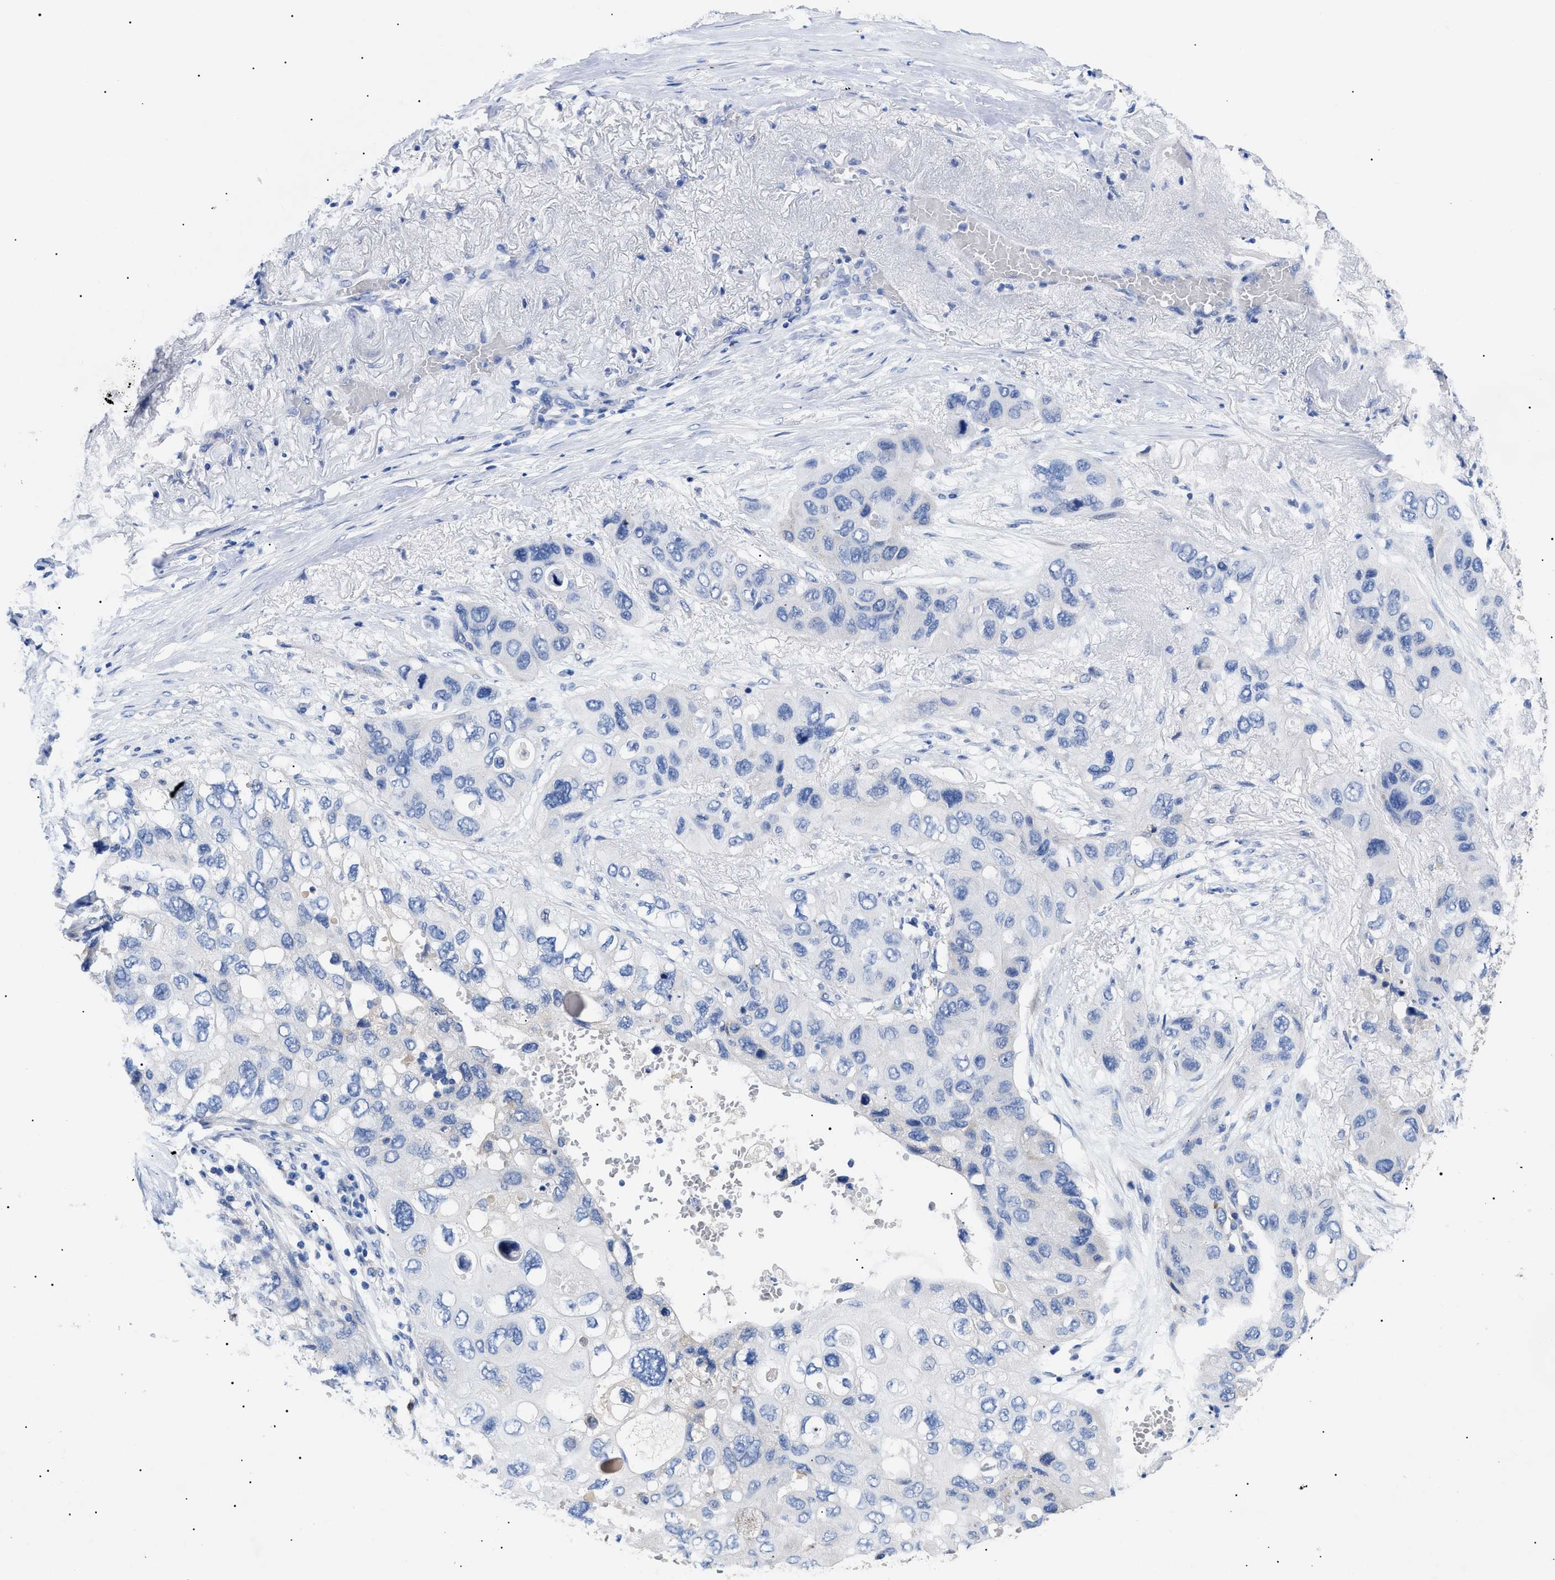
{"staining": {"intensity": "negative", "quantity": "none", "location": "none"}, "tissue": "lung cancer", "cell_type": "Tumor cells", "image_type": "cancer", "snomed": [{"axis": "morphology", "description": "Squamous cell carcinoma, NOS"}, {"axis": "topography", "description": "Lung"}], "caption": "This is a micrograph of immunohistochemistry (IHC) staining of lung cancer, which shows no expression in tumor cells.", "gene": "ACKR1", "patient": {"sex": "female", "age": 73}}